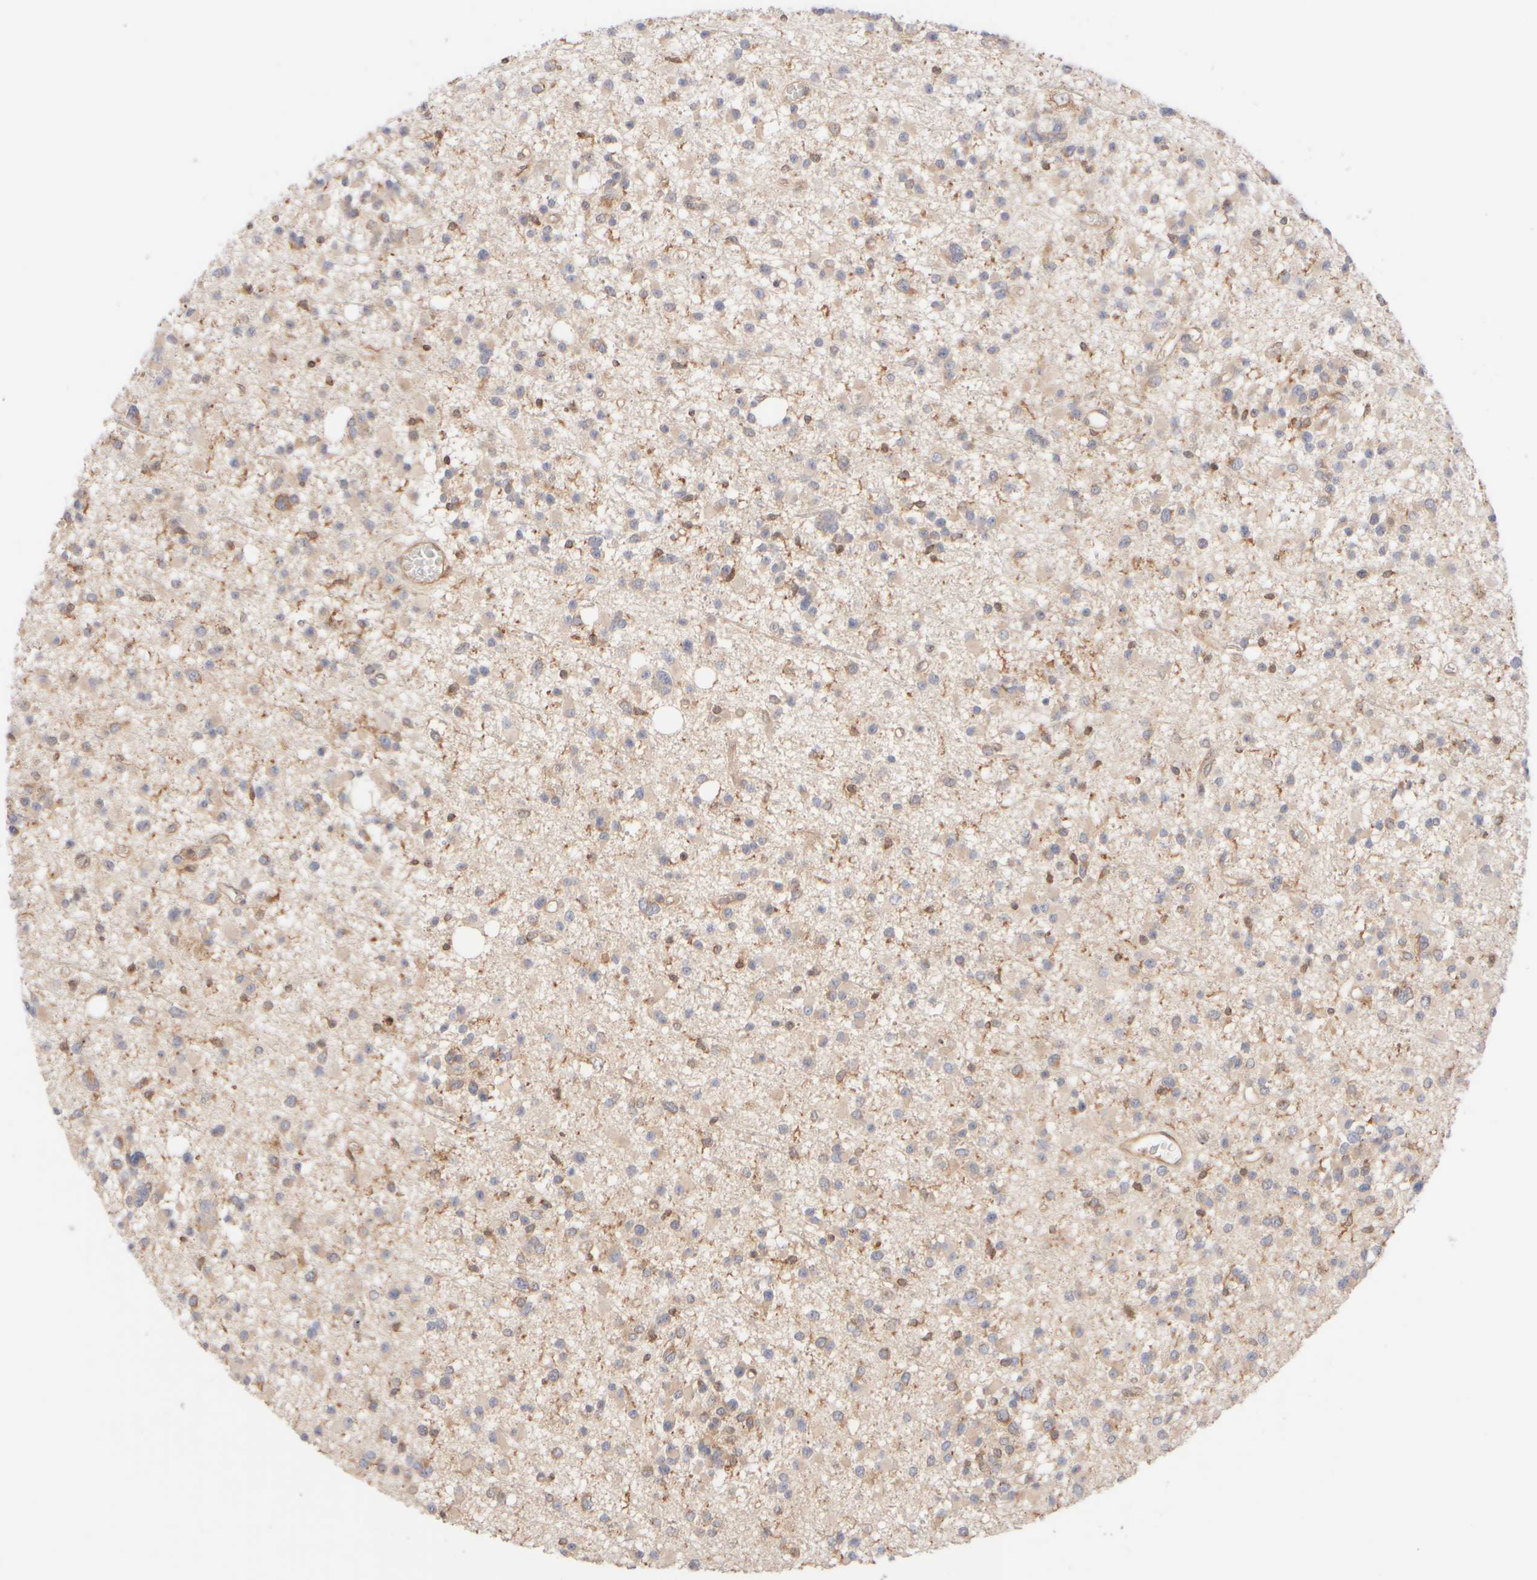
{"staining": {"intensity": "weak", "quantity": "25%-75%", "location": "cytoplasmic/membranous"}, "tissue": "glioma", "cell_type": "Tumor cells", "image_type": "cancer", "snomed": [{"axis": "morphology", "description": "Glioma, malignant, Low grade"}, {"axis": "topography", "description": "Brain"}], "caption": "High-power microscopy captured an IHC histopathology image of glioma, revealing weak cytoplasmic/membranous staining in approximately 25%-75% of tumor cells.", "gene": "RABEP1", "patient": {"sex": "female", "age": 22}}